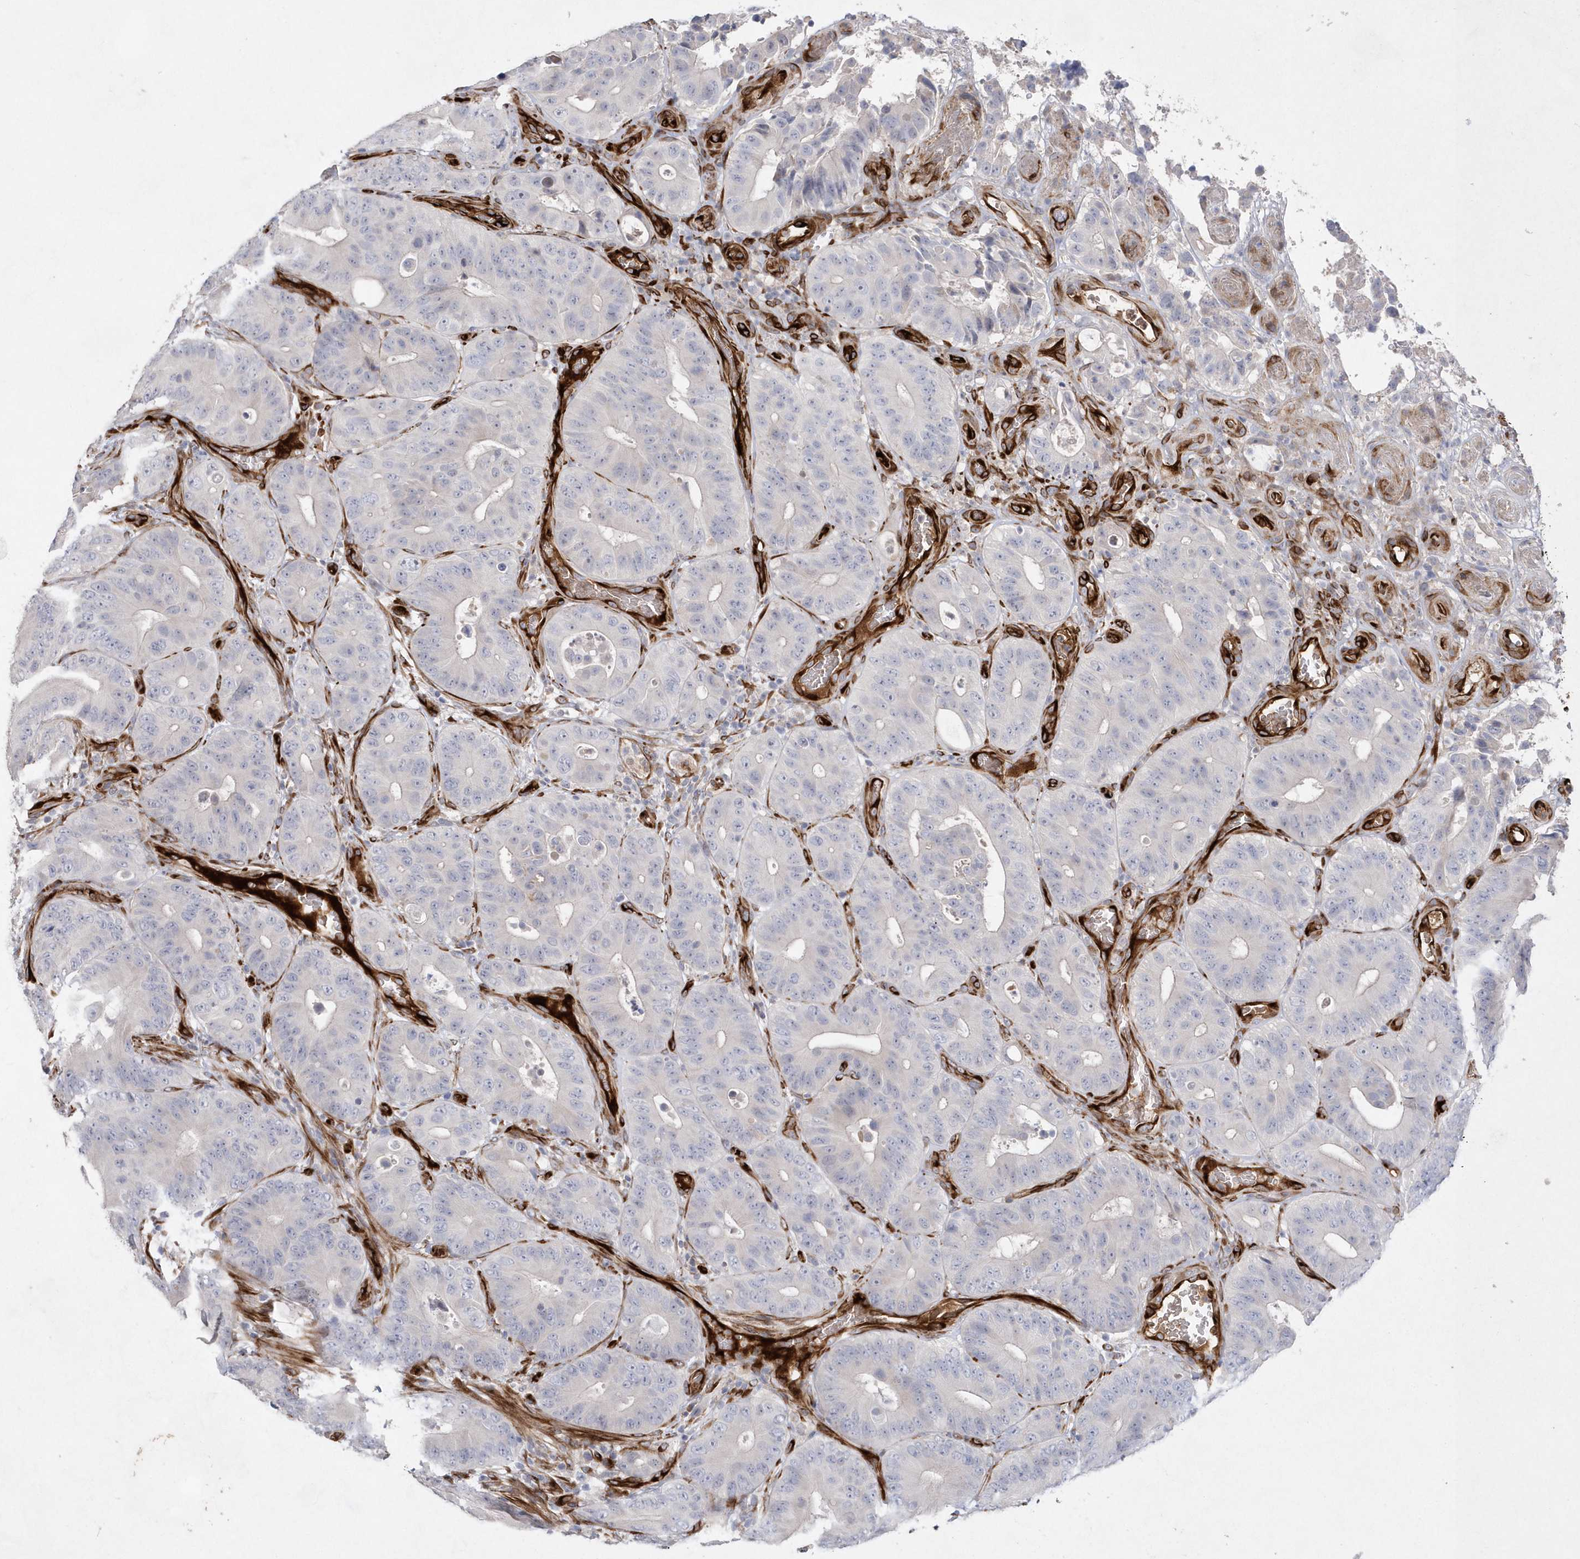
{"staining": {"intensity": "negative", "quantity": "none", "location": "none"}, "tissue": "colorectal cancer", "cell_type": "Tumor cells", "image_type": "cancer", "snomed": [{"axis": "morphology", "description": "Adenocarcinoma, NOS"}, {"axis": "topography", "description": "Colon"}], "caption": "Immunohistochemistry (IHC) photomicrograph of neoplastic tissue: human colorectal adenocarcinoma stained with DAB displays no significant protein expression in tumor cells.", "gene": "TMEM132B", "patient": {"sex": "male", "age": 83}}